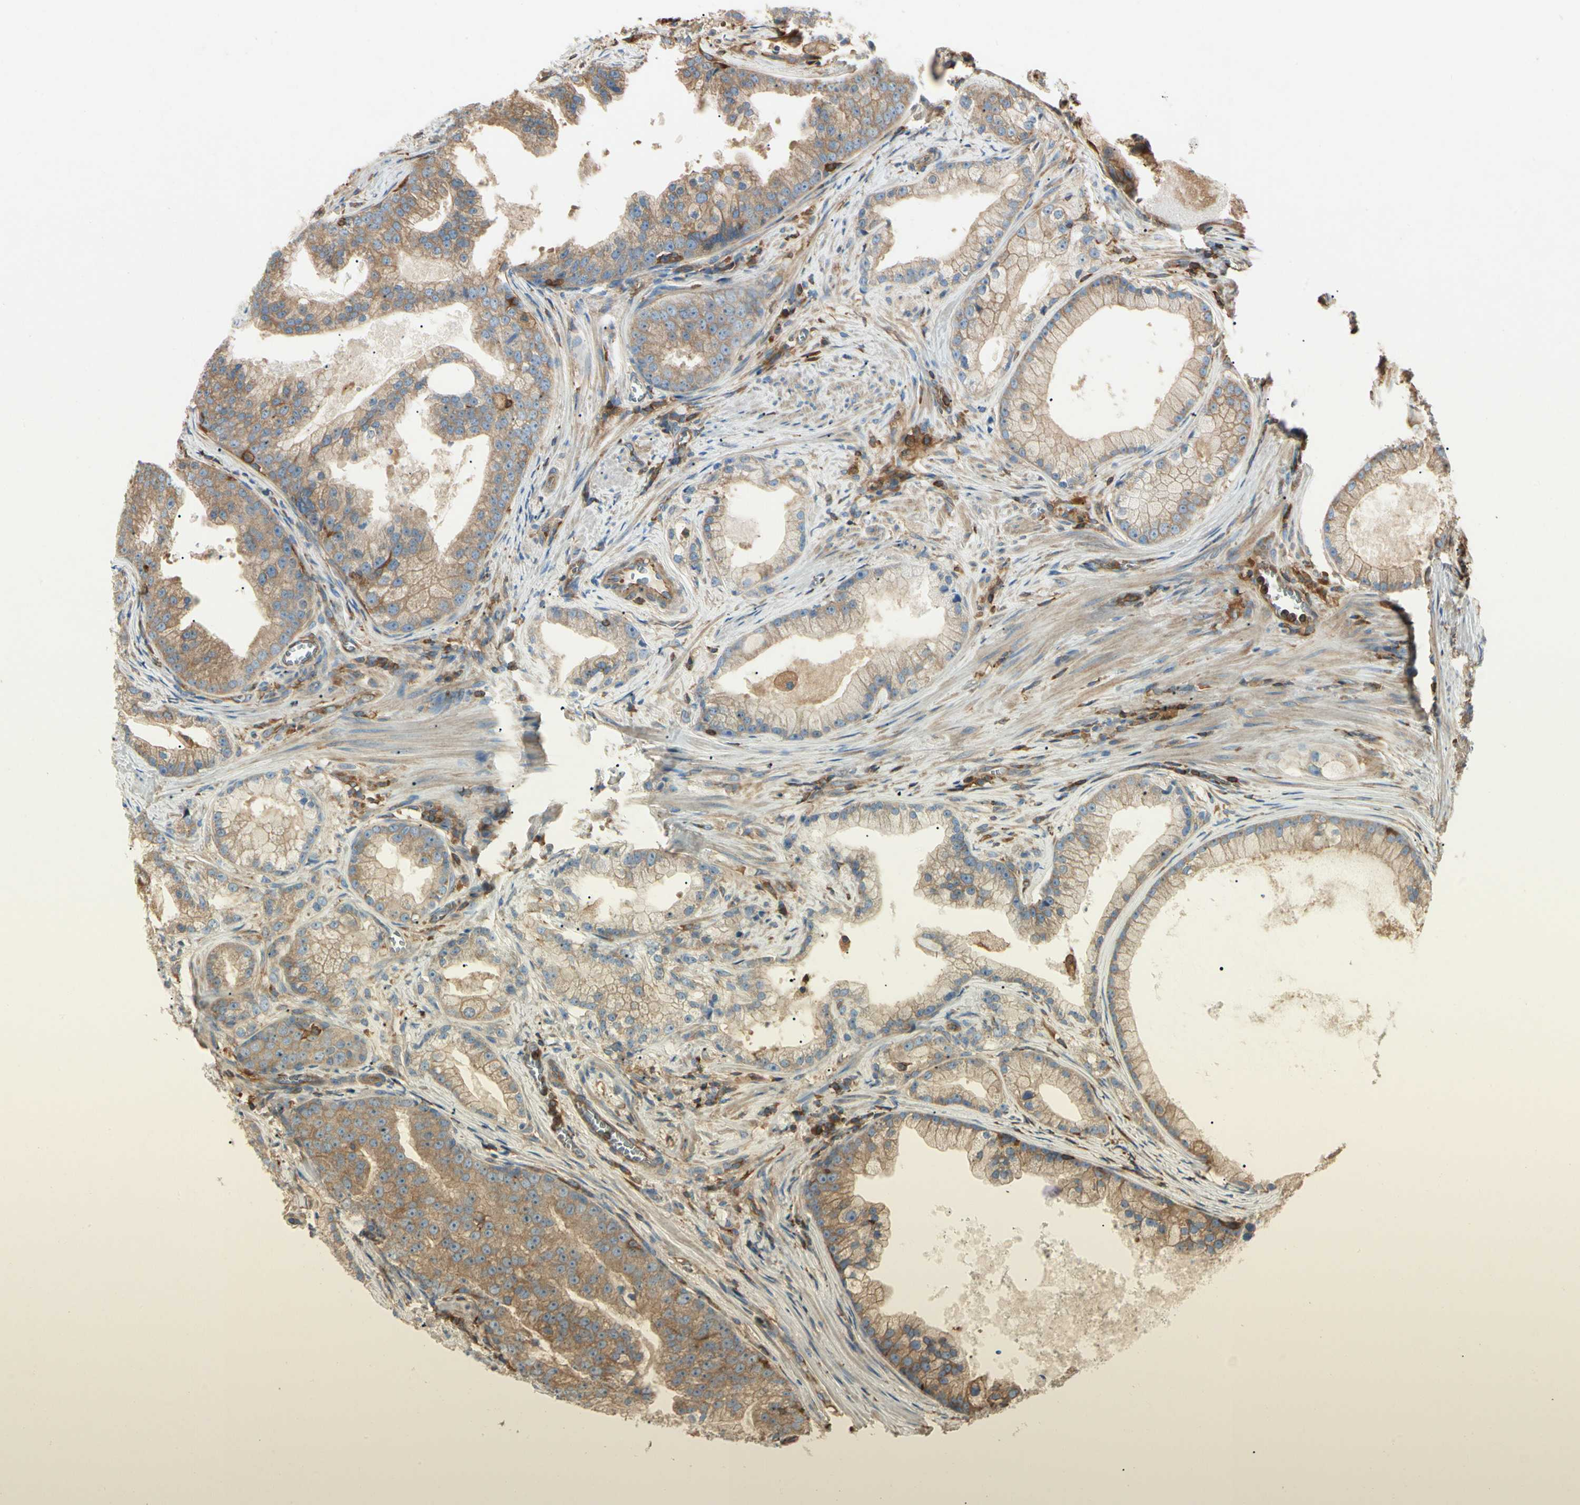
{"staining": {"intensity": "weak", "quantity": ">75%", "location": "cytoplasmic/membranous"}, "tissue": "prostate cancer", "cell_type": "Tumor cells", "image_type": "cancer", "snomed": [{"axis": "morphology", "description": "Adenocarcinoma, Low grade"}, {"axis": "topography", "description": "Prostate"}], "caption": "Human prostate cancer (low-grade adenocarcinoma) stained for a protein (brown) reveals weak cytoplasmic/membranous positive positivity in about >75% of tumor cells.", "gene": "ARPC2", "patient": {"sex": "male", "age": 59}}